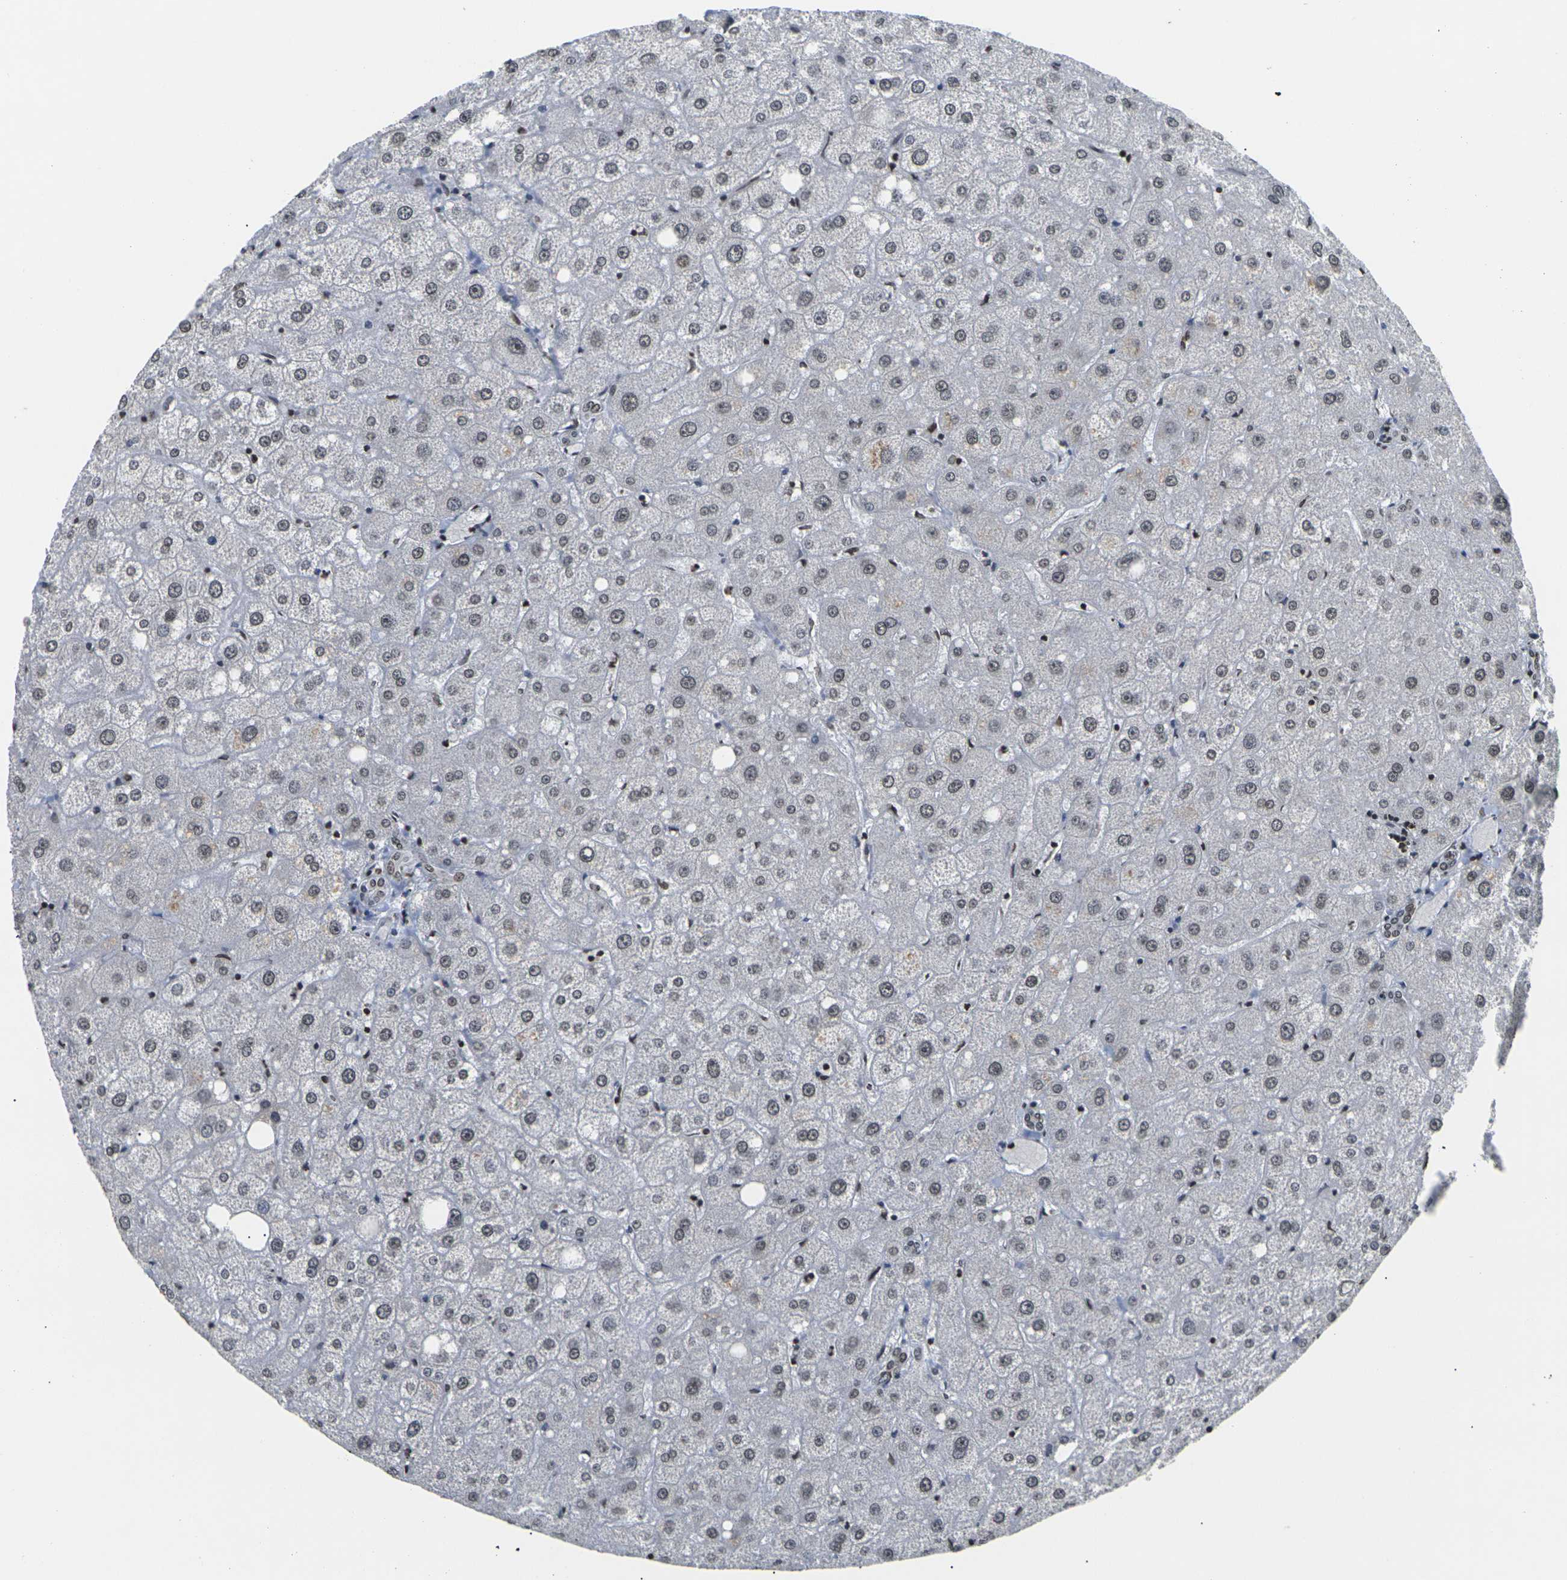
{"staining": {"intensity": "weak", "quantity": ">75%", "location": "nuclear"}, "tissue": "liver", "cell_type": "Cholangiocytes", "image_type": "normal", "snomed": [{"axis": "morphology", "description": "Normal tissue, NOS"}, {"axis": "topography", "description": "Liver"}], "caption": "Protein analysis of normal liver reveals weak nuclear staining in about >75% of cholangiocytes. Nuclei are stained in blue.", "gene": "ETV5", "patient": {"sex": "male", "age": 73}}